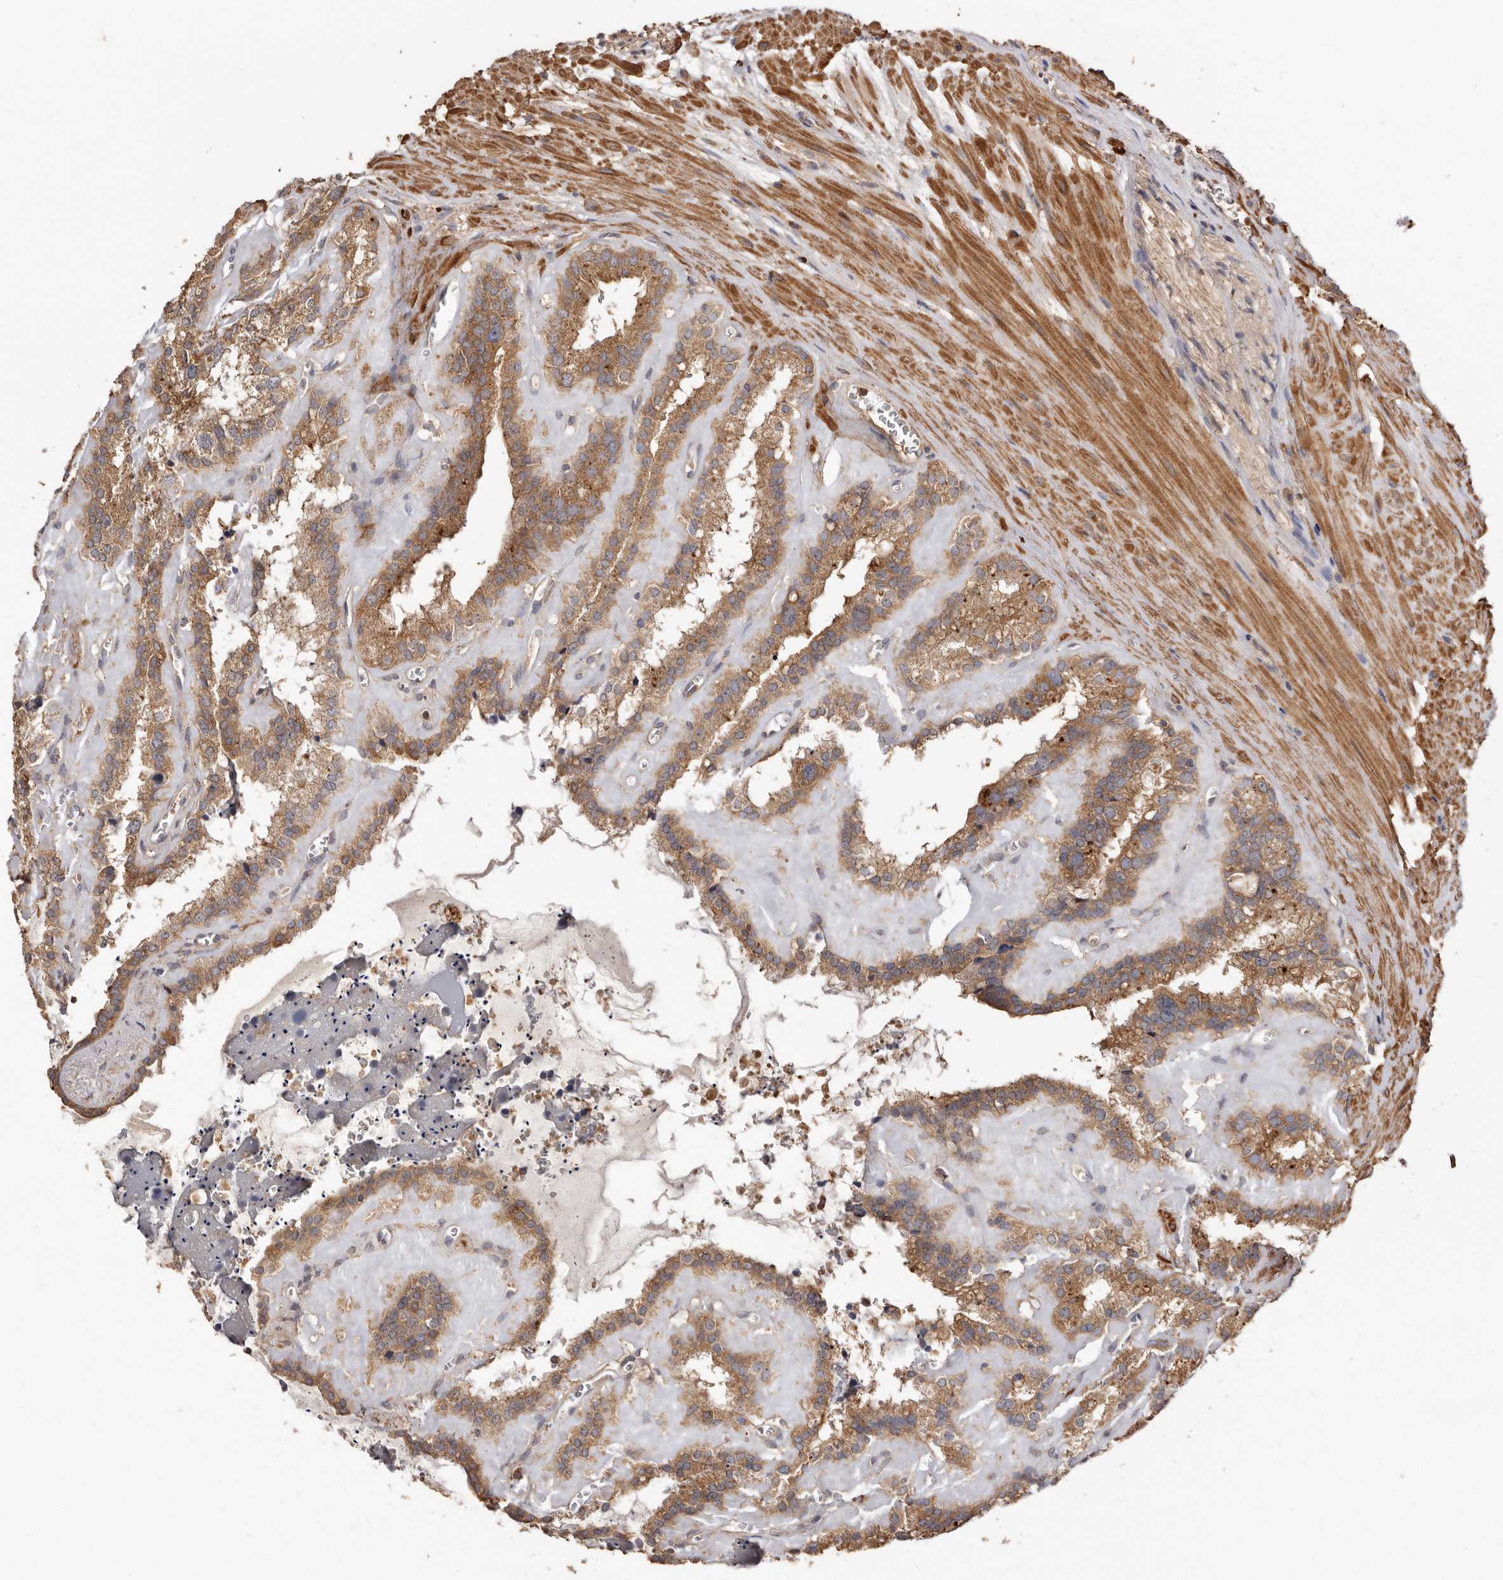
{"staining": {"intensity": "moderate", "quantity": ">75%", "location": "cytoplasmic/membranous"}, "tissue": "seminal vesicle", "cell_type": "Glandular cells", "image_type": "normal", "snomed": [{"axis": "morphology", "description": "Normal tissue, NOS"}, {"axis": "topography", "description": "Prostate"}, {"axis": "topography", "description": "Seminal veicle"}], "caption": "Human seminal vesicle stained for a protein (brown) displays moderate cytoplasmic/membranous positive staining in approximately >75% of glandular cells.", "gene": "RWDD1", "patient": {"sex": "male", "age": 59}}